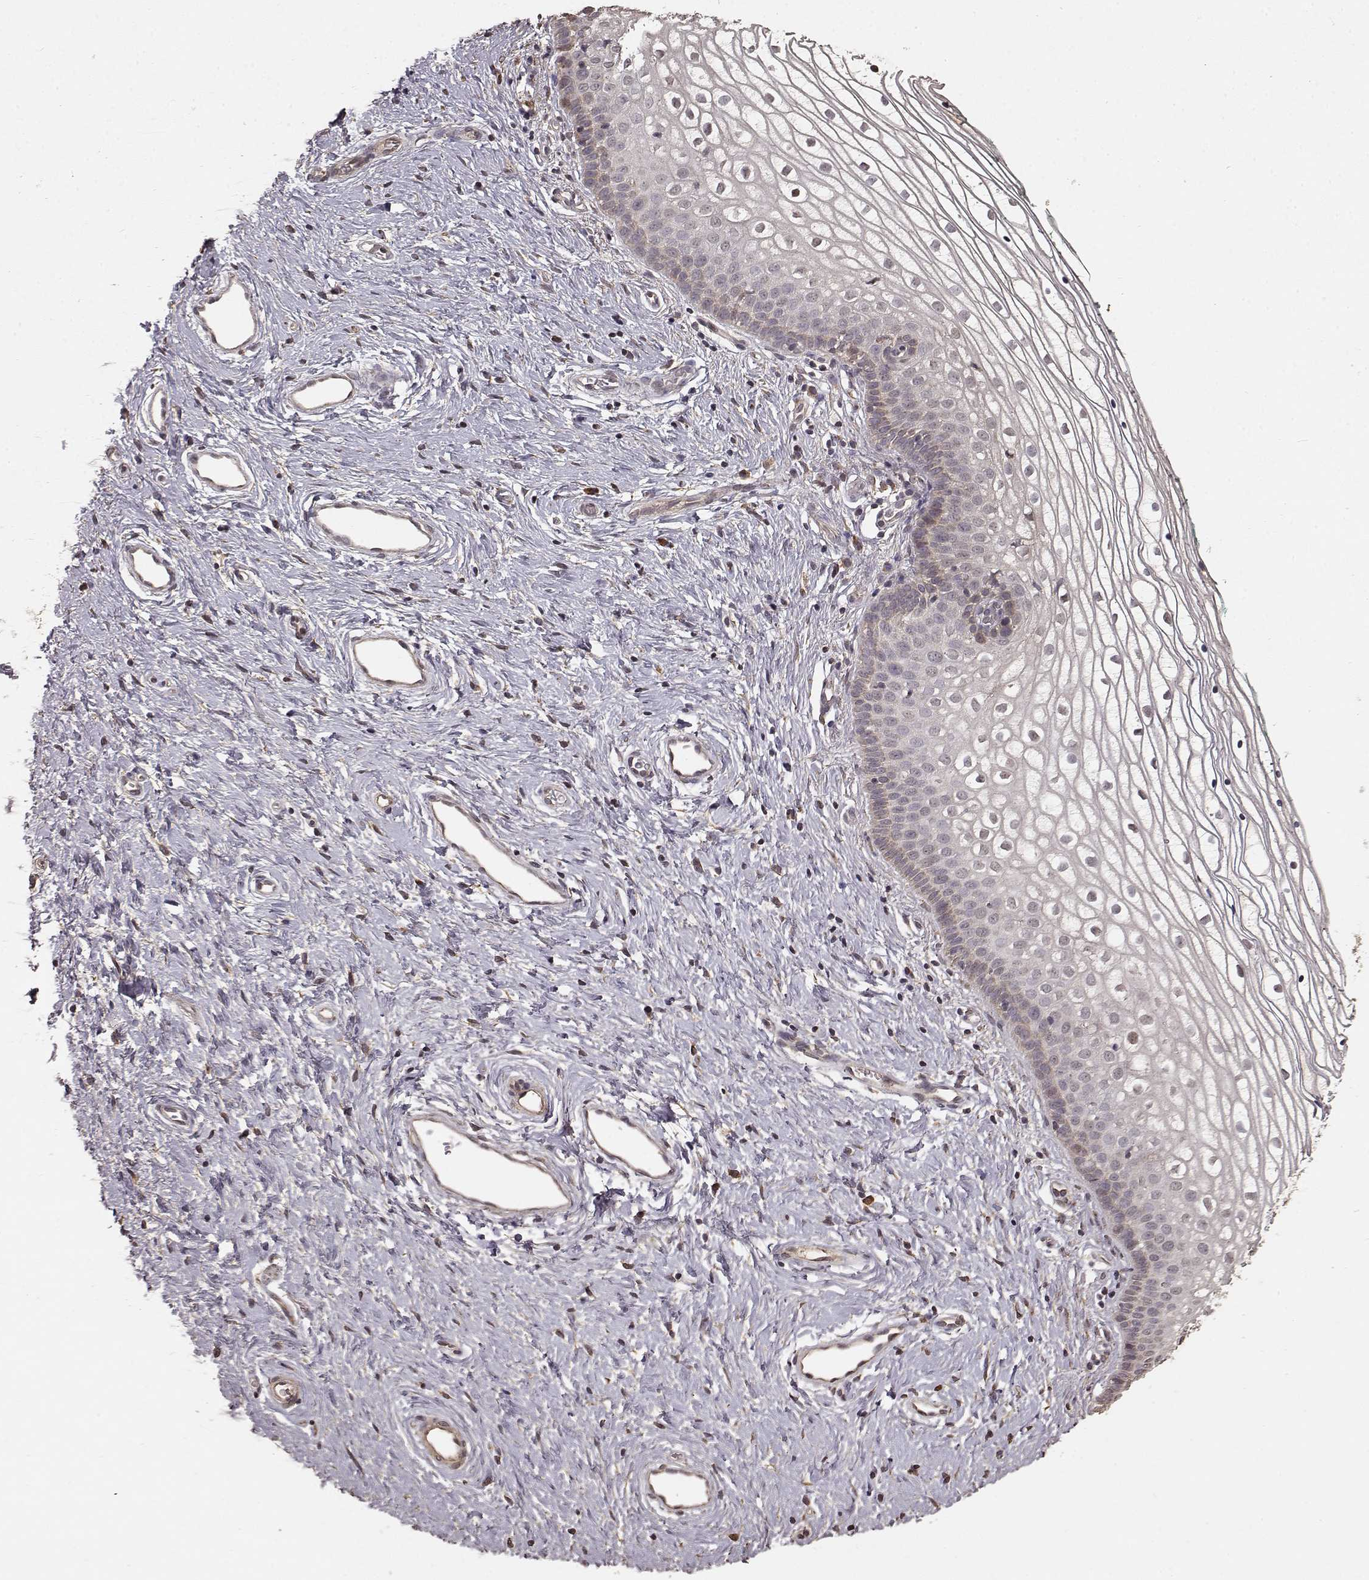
{"staining": {"intensity": "negative", "quantity": "none", "location": "none"}, "tissue": "vagina", "cell_type": "Squamous epithelial cells", "image_type": "normal", "snomed": [{"axis": "morphology", "description": "Normal tissue, NOS"}, {"axis": "topography", "description": "Vagina"}], "caption": "A high-resolution histopathology image shows immunohistochemistry staining of benign vagina, which exhibits no significant positivity in squamous epithelial cells.", "gene": "USP15", "patient": {"sex": "female", "age": 36}}